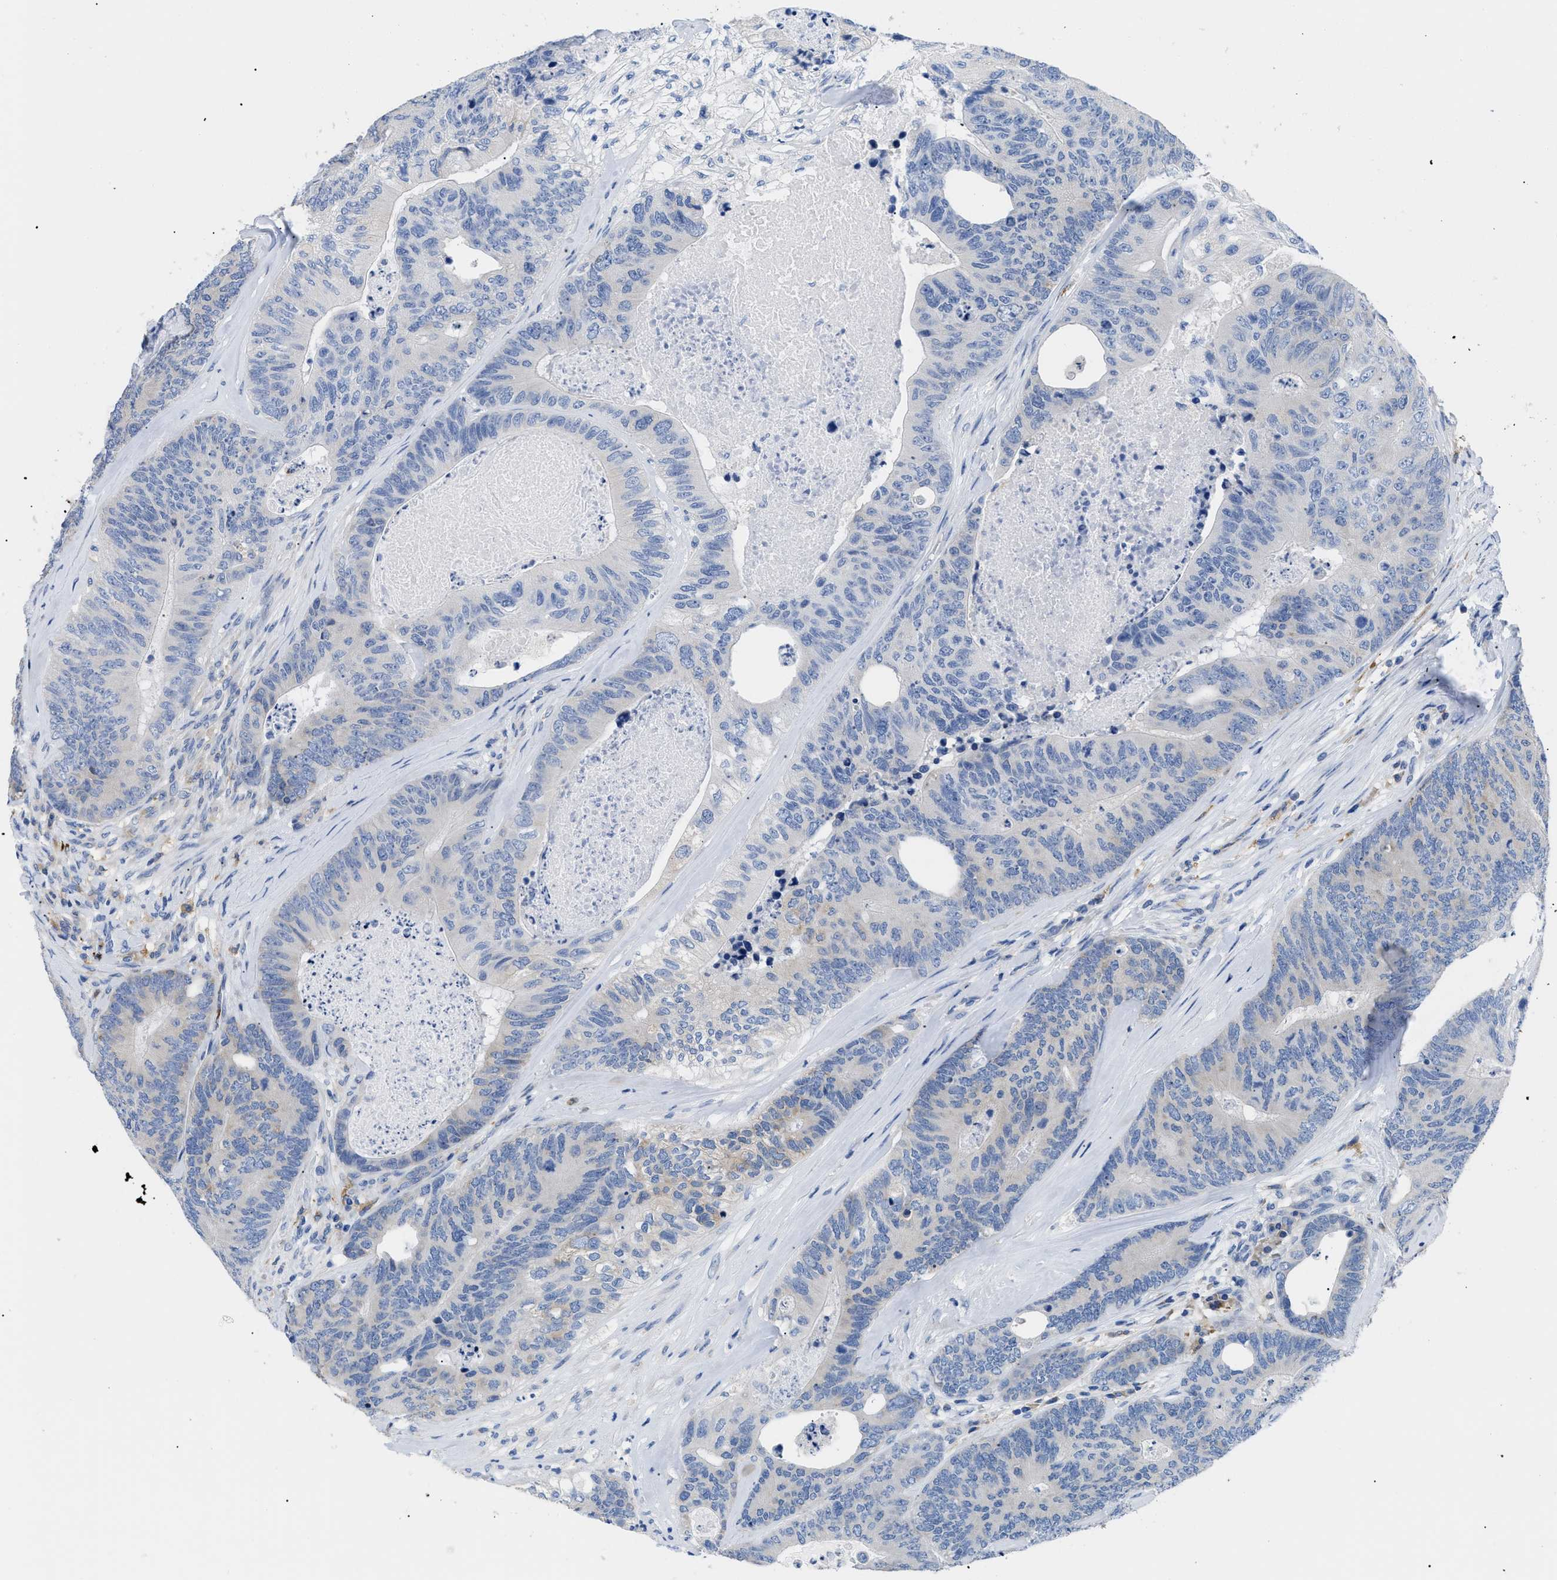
{"staining": {"intensity": "negative", "quantity": "none", "location": "none"}, "tissue": "colorectal cancer", "cell_type": "Tumor cells", "image_type": "cancer", "snomed": [{"axis": "morphology", "description": "Adenocarcinoma, NOS"}, {"axis": "topography", "description": "Colon"}], "caption": "Tumor cells show no significant expression in colorectal cancer.", "gene": "HLA-DPA1", "patient": {"sex": "female", "age": 67}}